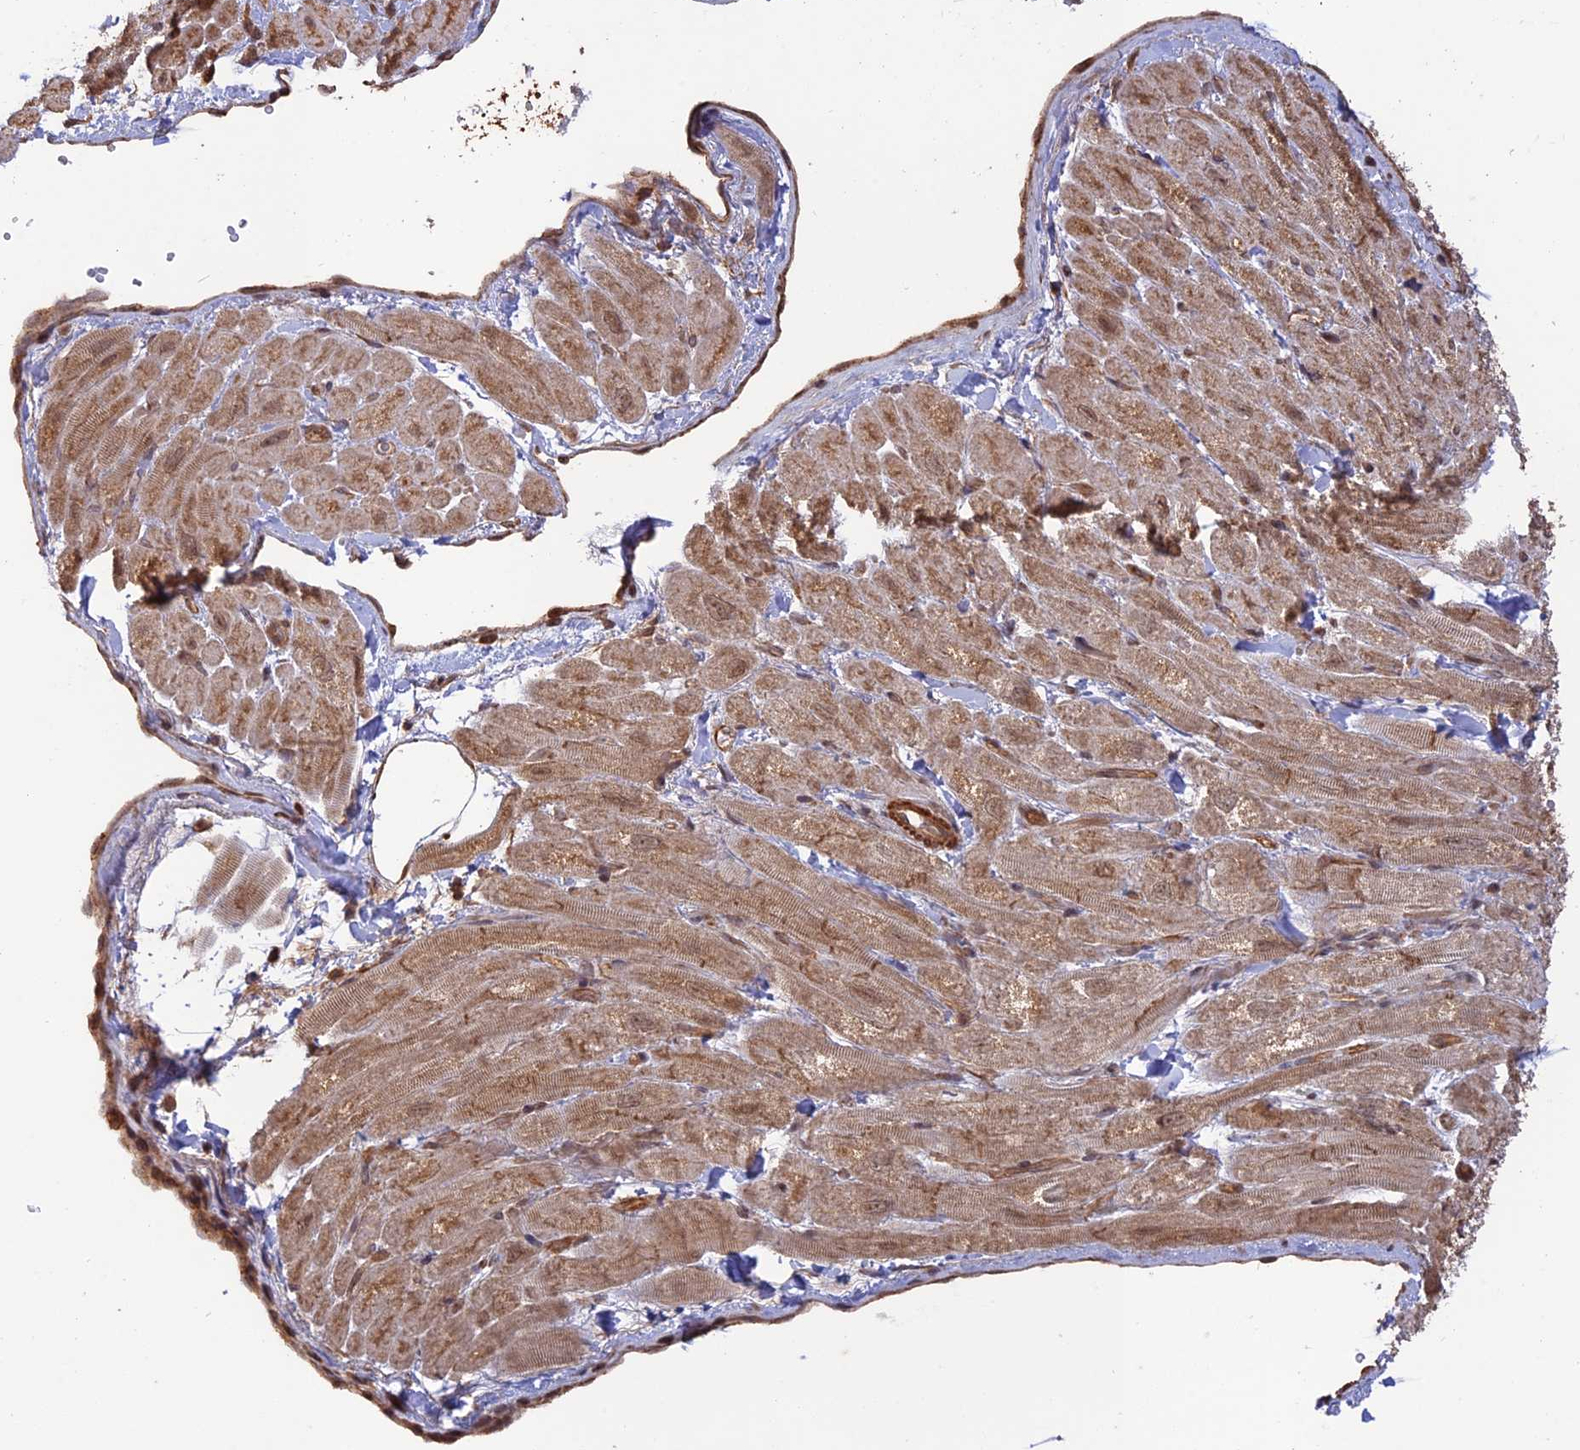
{"staining": {"intensity": "moderate", "quantity": "25%-75%", "location": "cytoplasmic/membranous"}, "tissue": "heart muscle", "cell_type": "Cardiomyocytes", "image_type": "normal", "snomed": [{"axis": "morphology", "description": "Normal tissue, NOS"}, {"axis": "topography", "description": "Heart"}], "caption": "This image displays immunohistochemistry staining of benign heart muscle, with medium moderate cytoplasmic/membranous staining in approximately 25%-75% of cardiomyocytes.", "gene": "CCDC174", "patient": {"sex": "male", "age": 65}}